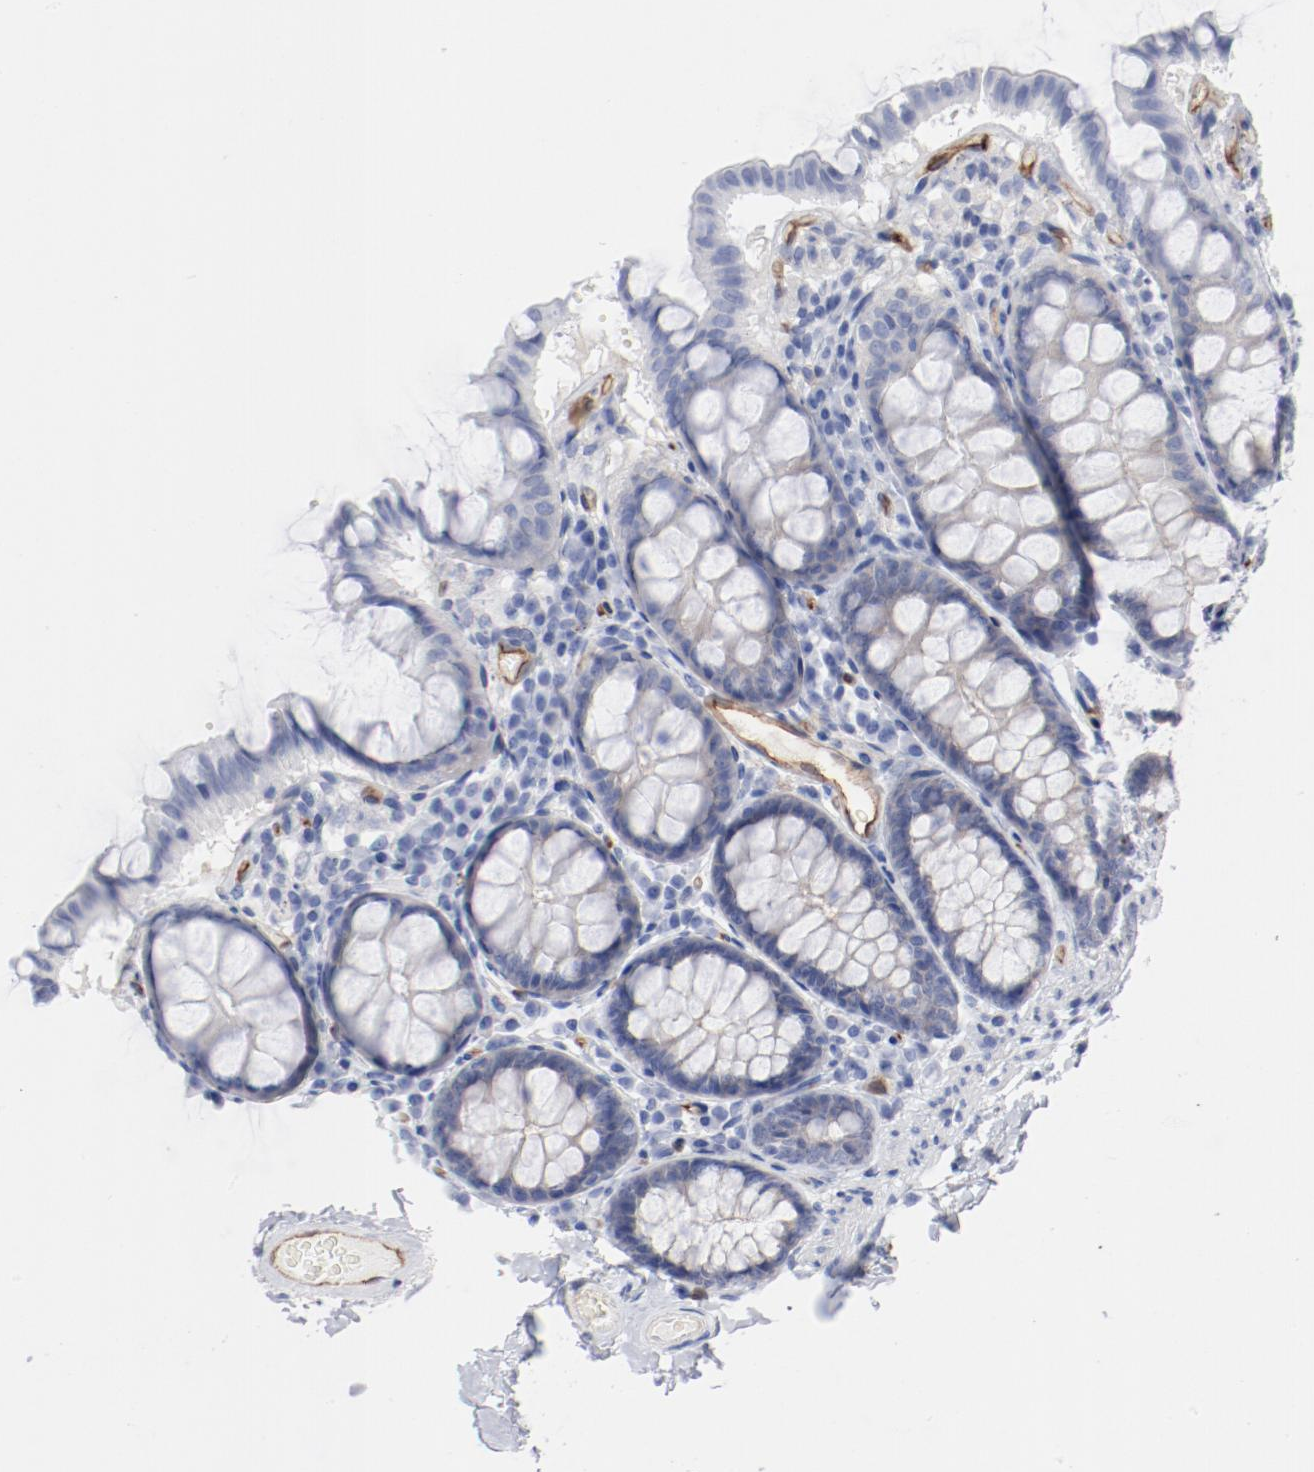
{"staining": {"intensity": "moderate", "quantity": ">75%", "location": "cytoplasmic/membranous"}, "tissue": "colon", "cell_type": "Endothelial cells", "image_type": "normal", "snomed": [{"axis": "morphology", "description": "Normal tissue, NOS"}, {"axis": "topography", "description": "Colon"}], "caption": "Protein staining demonstrates moderate cytoplasmic/membranous expression in approximately >75% of endothelial cells in unremarkable colon.", "gene": "SHANK3", "patient": {"sex": "female", "age": 61}}